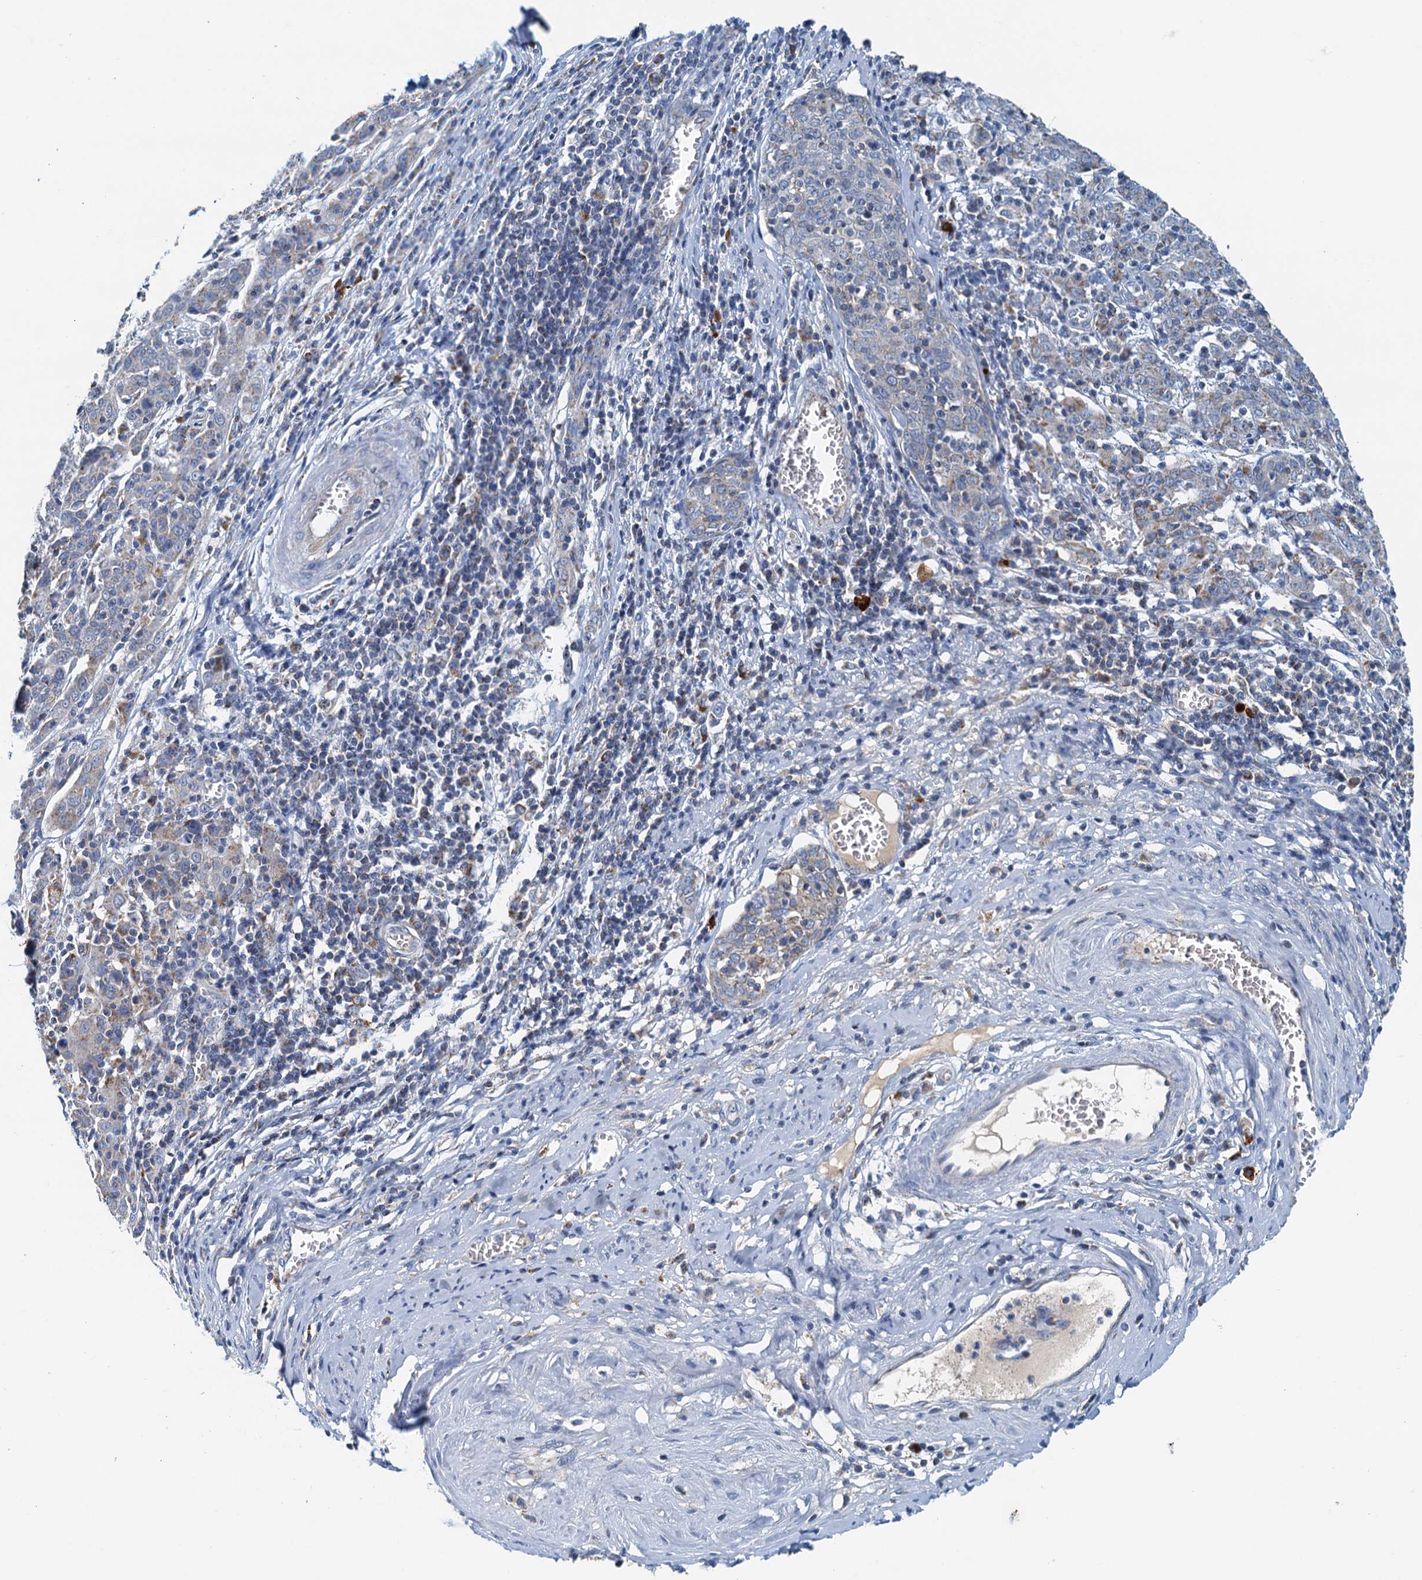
{"staining": {"intensity": "weak", "quantity": "<25%", "location": "cytoplasmic/membranous"}, "tissue": "cervical cancer", "cell_type": "Tumor cells", "image_type": "cancer", "snomed": [{"axis": "morphology", "description": "Squamous cell carcinoma, NOS"}, {"axis": "topography", "description": "Cervix"}], "caption": "Protein analysis of cervical cancer shows no significant staining in tumor cells. (Brightfield microscopy of DAB (3,3'-diaminobenzidine) immunohistochemistry at high magnification).", "gene": "POC1A", "patient": {"sex": "female", "age": 67}}